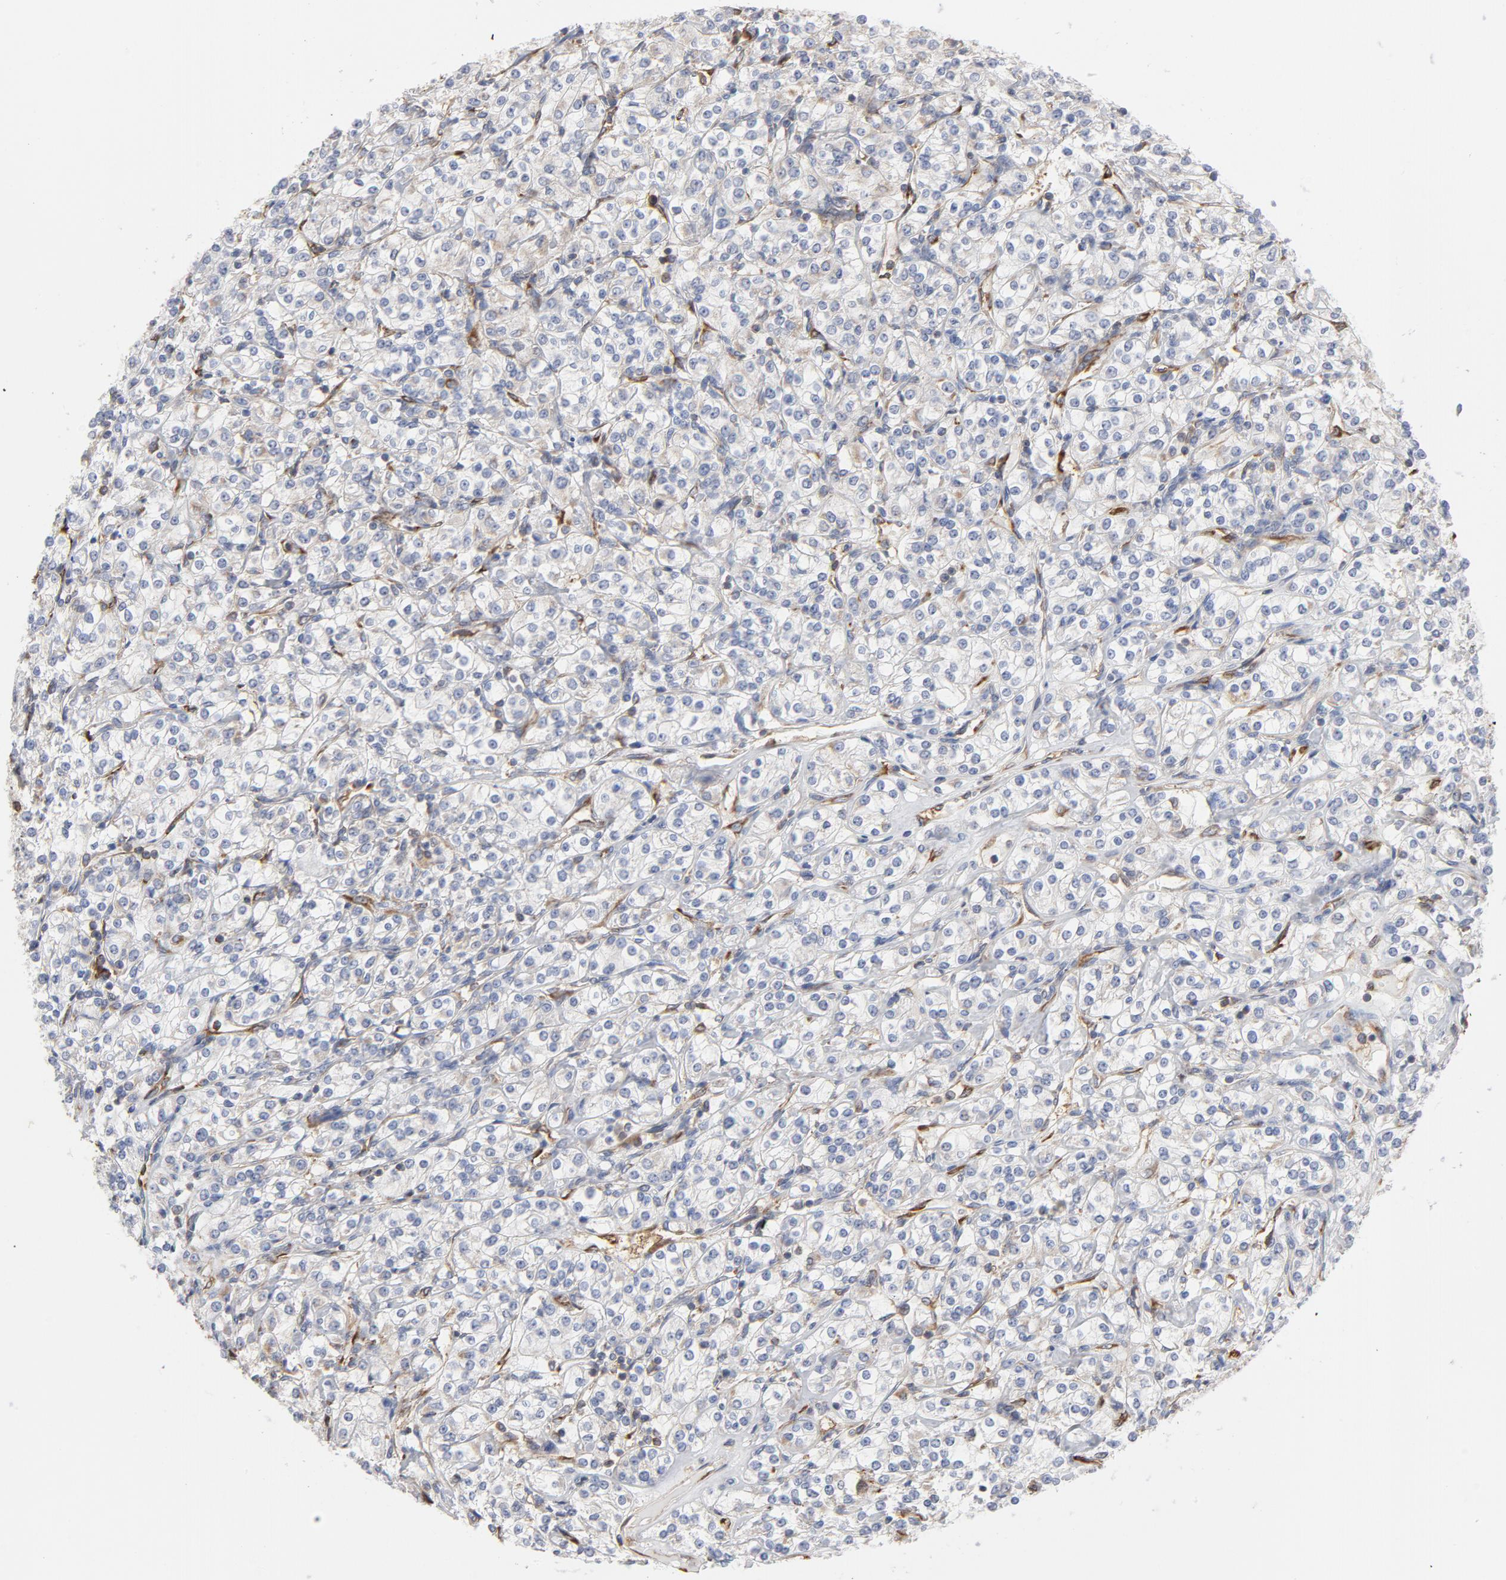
{"staining": {"intensity": "weak", "quantity": "<25%", "location": "cytoplasmic/membranous"}, "tissue": "renal cancer", "cell_type": "Tumor cells", "image_type": "cancer", "snomed": [{"axis": "morphology", "description": "Adenocarcinoma, NOS"}, {"axis": "topography", "description": "Kidney"}], "caption": "This histopathology image is of renal adenocarcinoma stained with immunohistochemistry to label a protein in brown with the nuclei are counter-stained blue. There is no expression in tumor cells.", "gene": "OXA1L", "patient": {"sex": "male", "age": 77}}